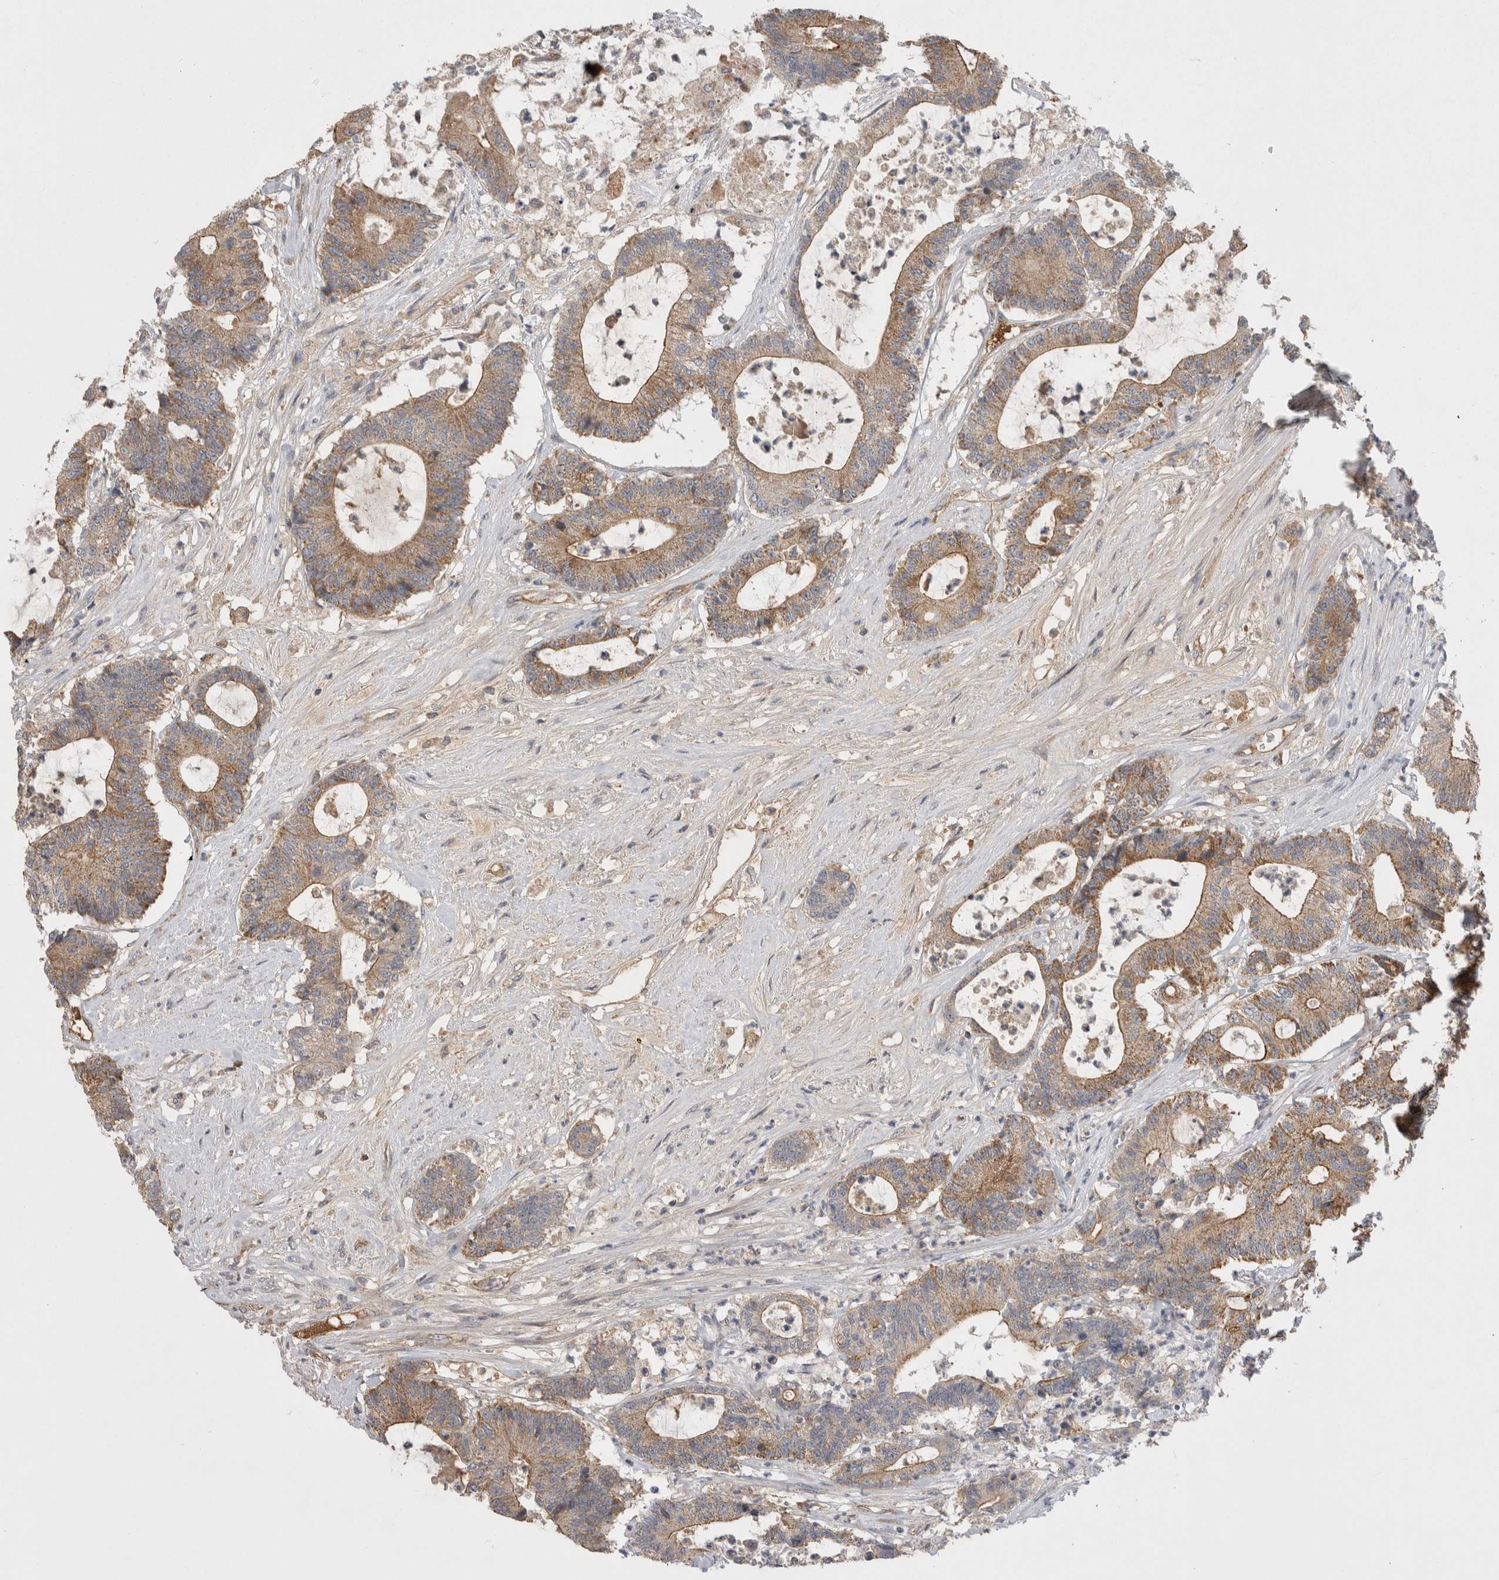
{"staining": {"intensity": "moderate", "quantity": ">75%", "location": "cytoplasmic/membranous"}, "tissue": "colorectal cancer", "cell_type": "Tumor cells", "image_type": "cancer", "snomed": [{"axis": "morphology", "description": "Adenocarcinoma, NOS"}, {"axis": "topography", "description": "Colon"}], "caption": "High-magnification brightfield microscopy of adenocarcinoma (colorectal) stained with DAB (brown) and counterstained with hematoxylin (blue). tumor cells exhibit moderate cytoplasmic/membranous expression is present in approximately>75% of cells. (Stains: DAB in brown, nuclei in blue, Microscopy: brightfield microscopy at high magnification).", "gene": "DARS2", "patient": {"sex": "female", "age": 84}}